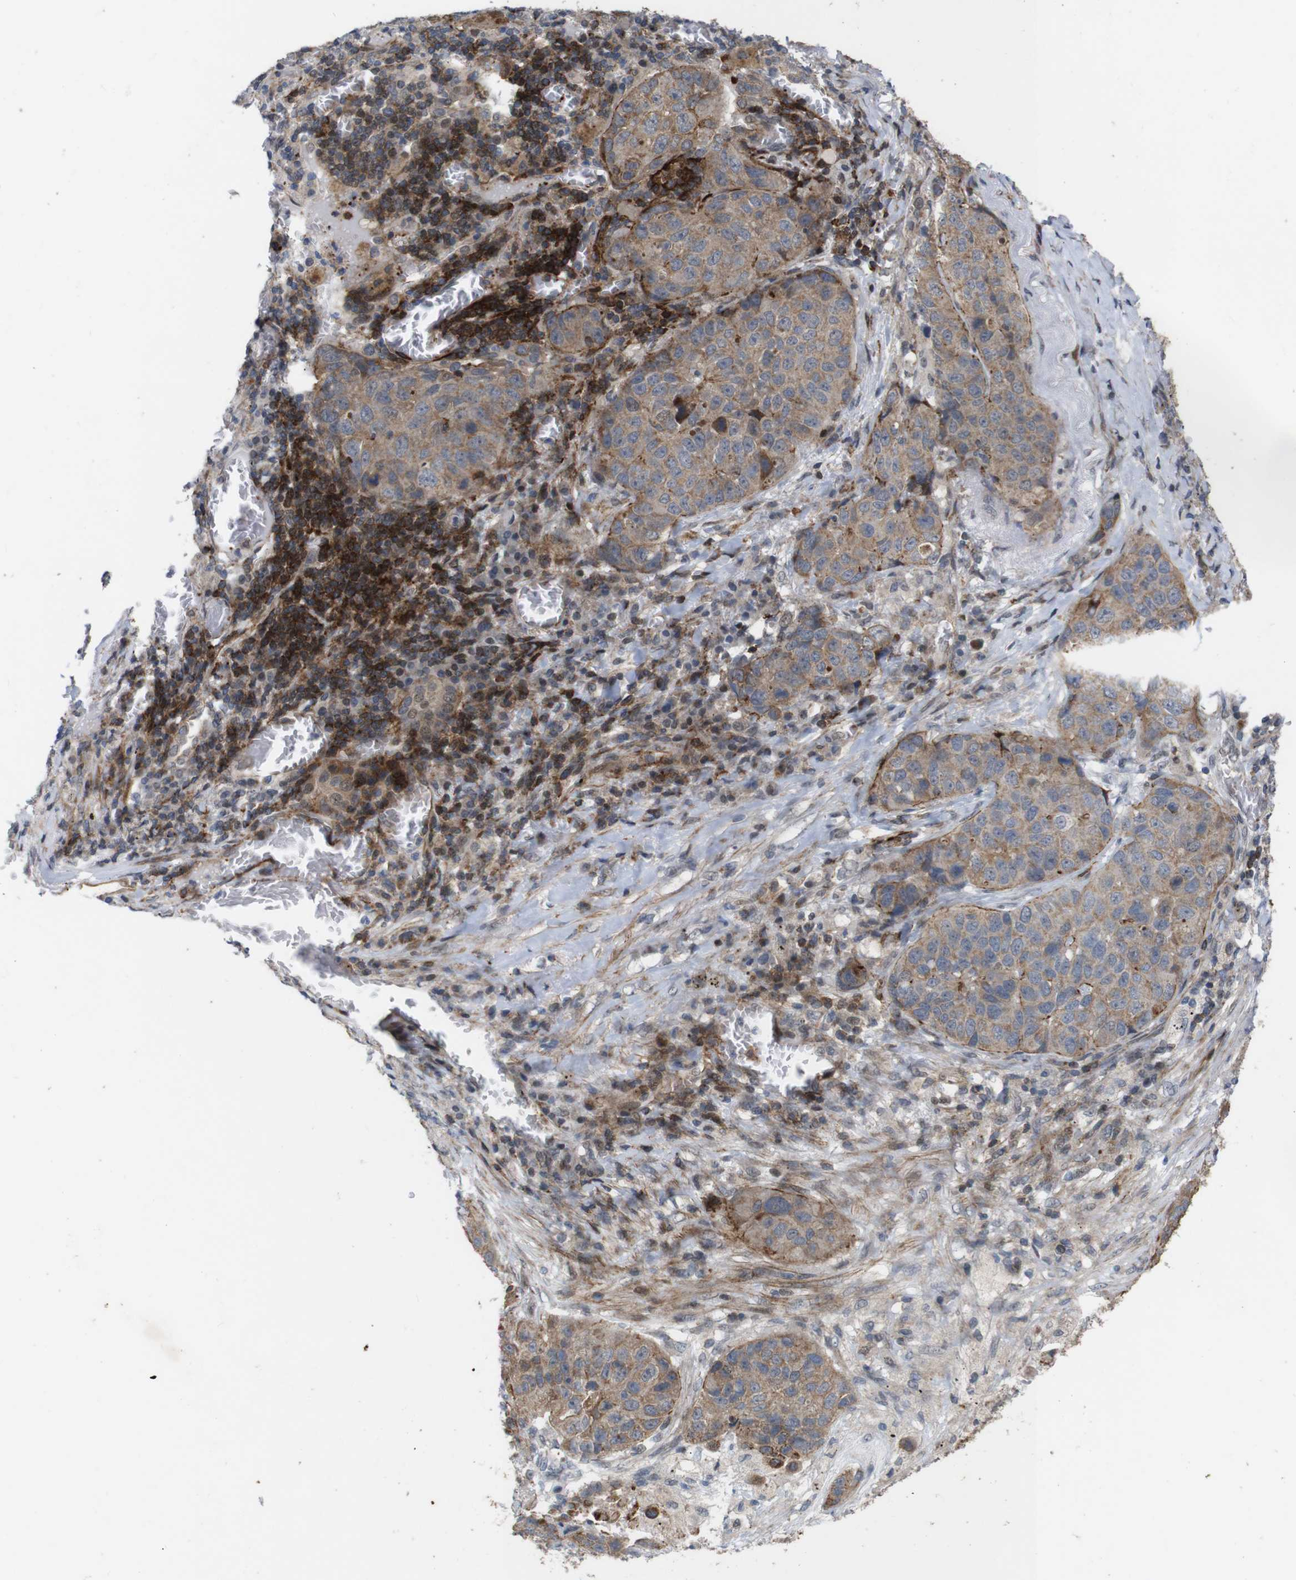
{"staining": {"intensity": "weak", "quantity": ">75%", "location": "cytoplasmic/membranous"}, "tissue": "lung cancer", "cell_type": "Tumor cells", "image_type": "cancer", "snomed": [{"axis": "morphology", "description": "Squamous cell carcinoma, NOS"}, {"axis": "topography", "description": "Lung"}], "caption": "Immunohistochemistry histopathology image of neoplastic tissue: human squamous cell carcinoma (lung) stained using IHC reveals low levels of weak protein expression localized specifically in the cytoplasmic/membranous of tumor cells, appearing as a cytoplasmic/membranous brown color.", "gene": "ATP7B", "patient": {"sex": "male", "age": 57}}